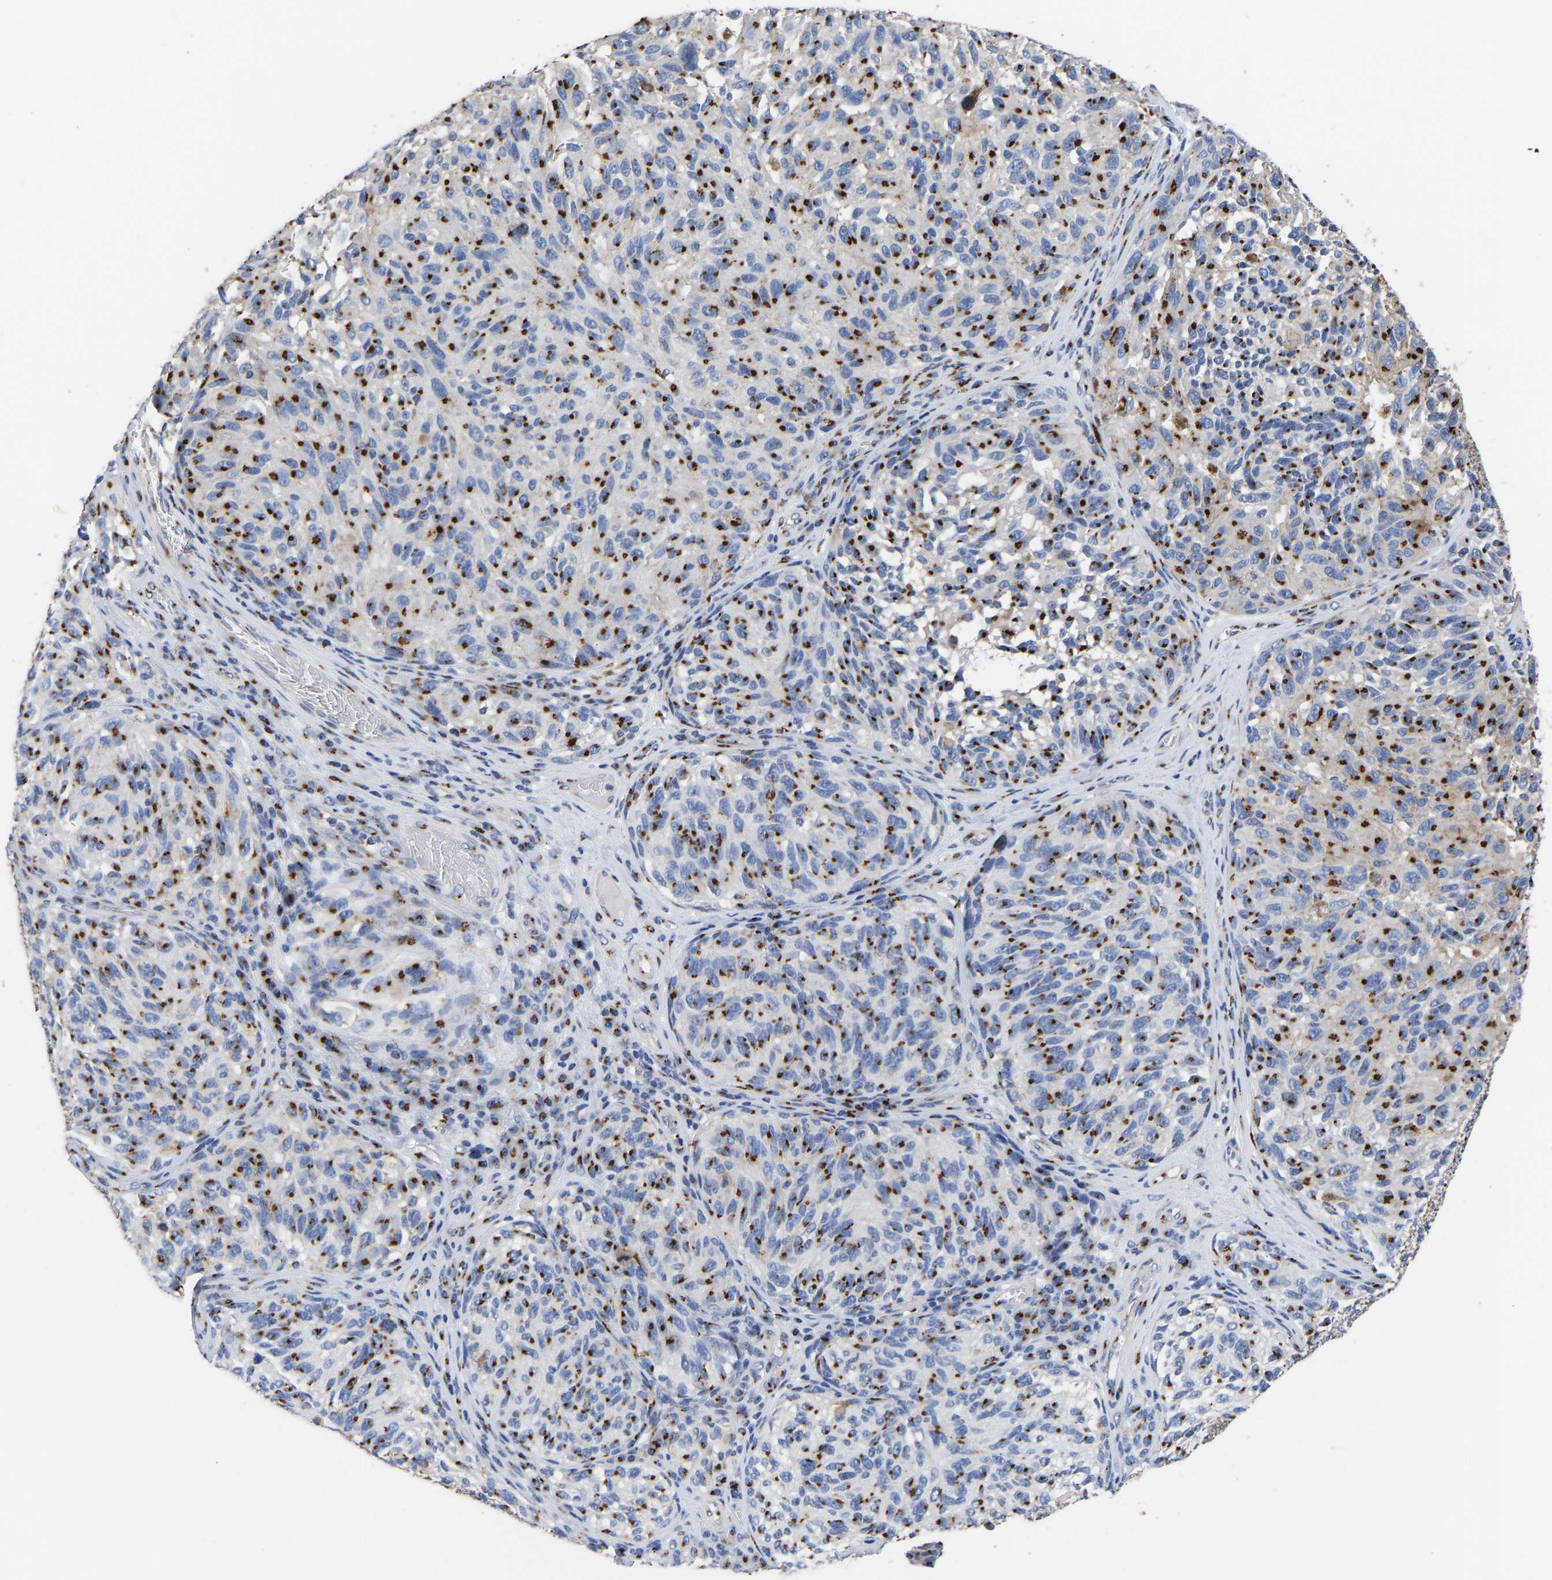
{"staining": {"intensity": "strong", "quantity": ">75%", "location": "cytoplasmic/membranous"}, "tissue": "melanoma", "cell_type": "Tumor cells", "image_type": "cancer", "snomed": [{"axis": "morphology", "description": "Malignant melanoma, NOS"}, {"axis": "topography", "description": "Skin"}], "caption": "There is high levels of strong cytoplasmic/membranous staining in tumor cells of malignant melanoma, as demonstrated by immunohistochemical staining (brown color).", "gene": "TMEM87A", "patient": {"sex": "female", "age": 73}}